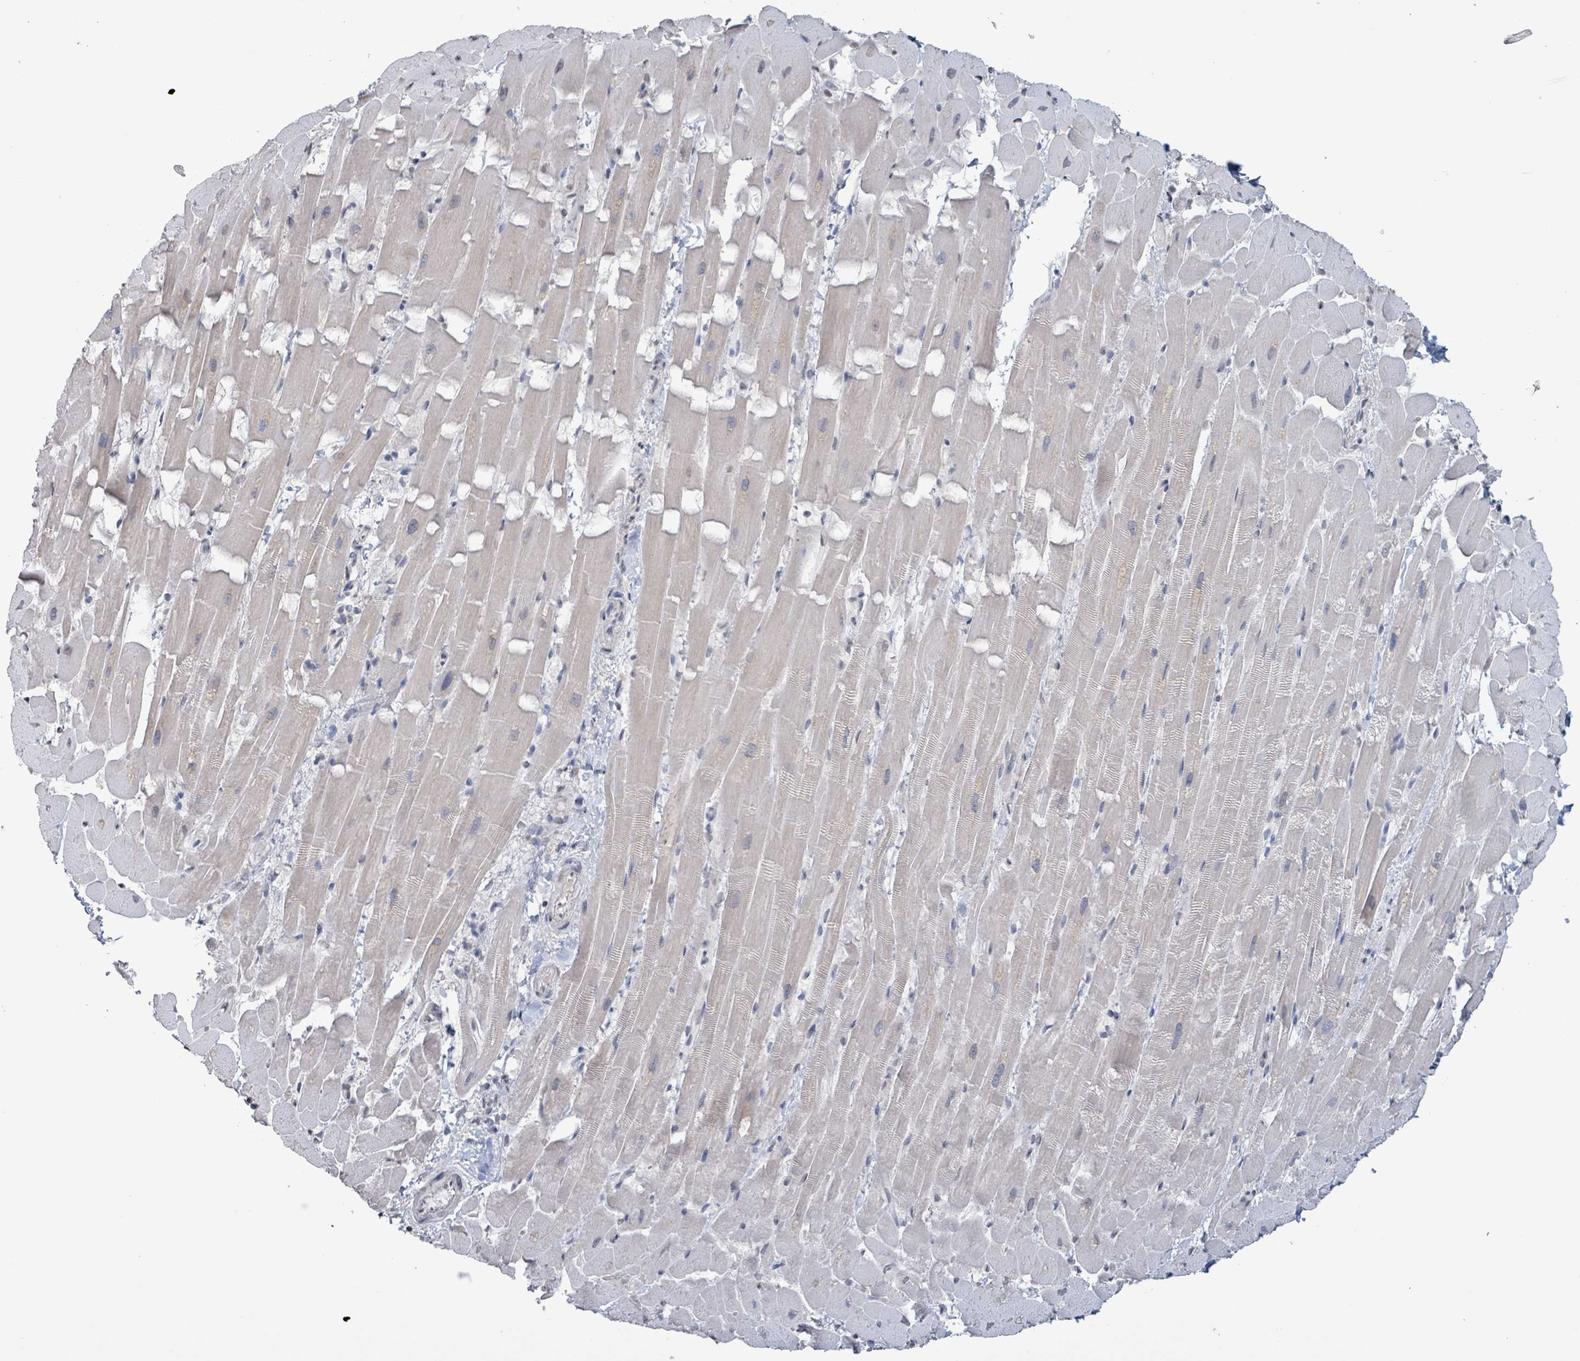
{"staining": {"intensity": "negative", "quantity": "none", "location": "none"}, "tissue": "heart muscle", "cell_type": "Cardiomyocytes", "image_type": "normal", "snomed": [{"axis": "morphology", "description": "Normal tissue, NOS"}, {"axis": "topography", "description": "Heart"}], "caption": "High power microscopy micrograph of an IHC micrograph of benign heart muscle, revealing no significant positivity in cardiomyocytes. (Immunohistochemistry (ihc), brightfield microscopy, high magnification).", "gene": "CA9", "patient": {"sex": "male", "age": 37}}